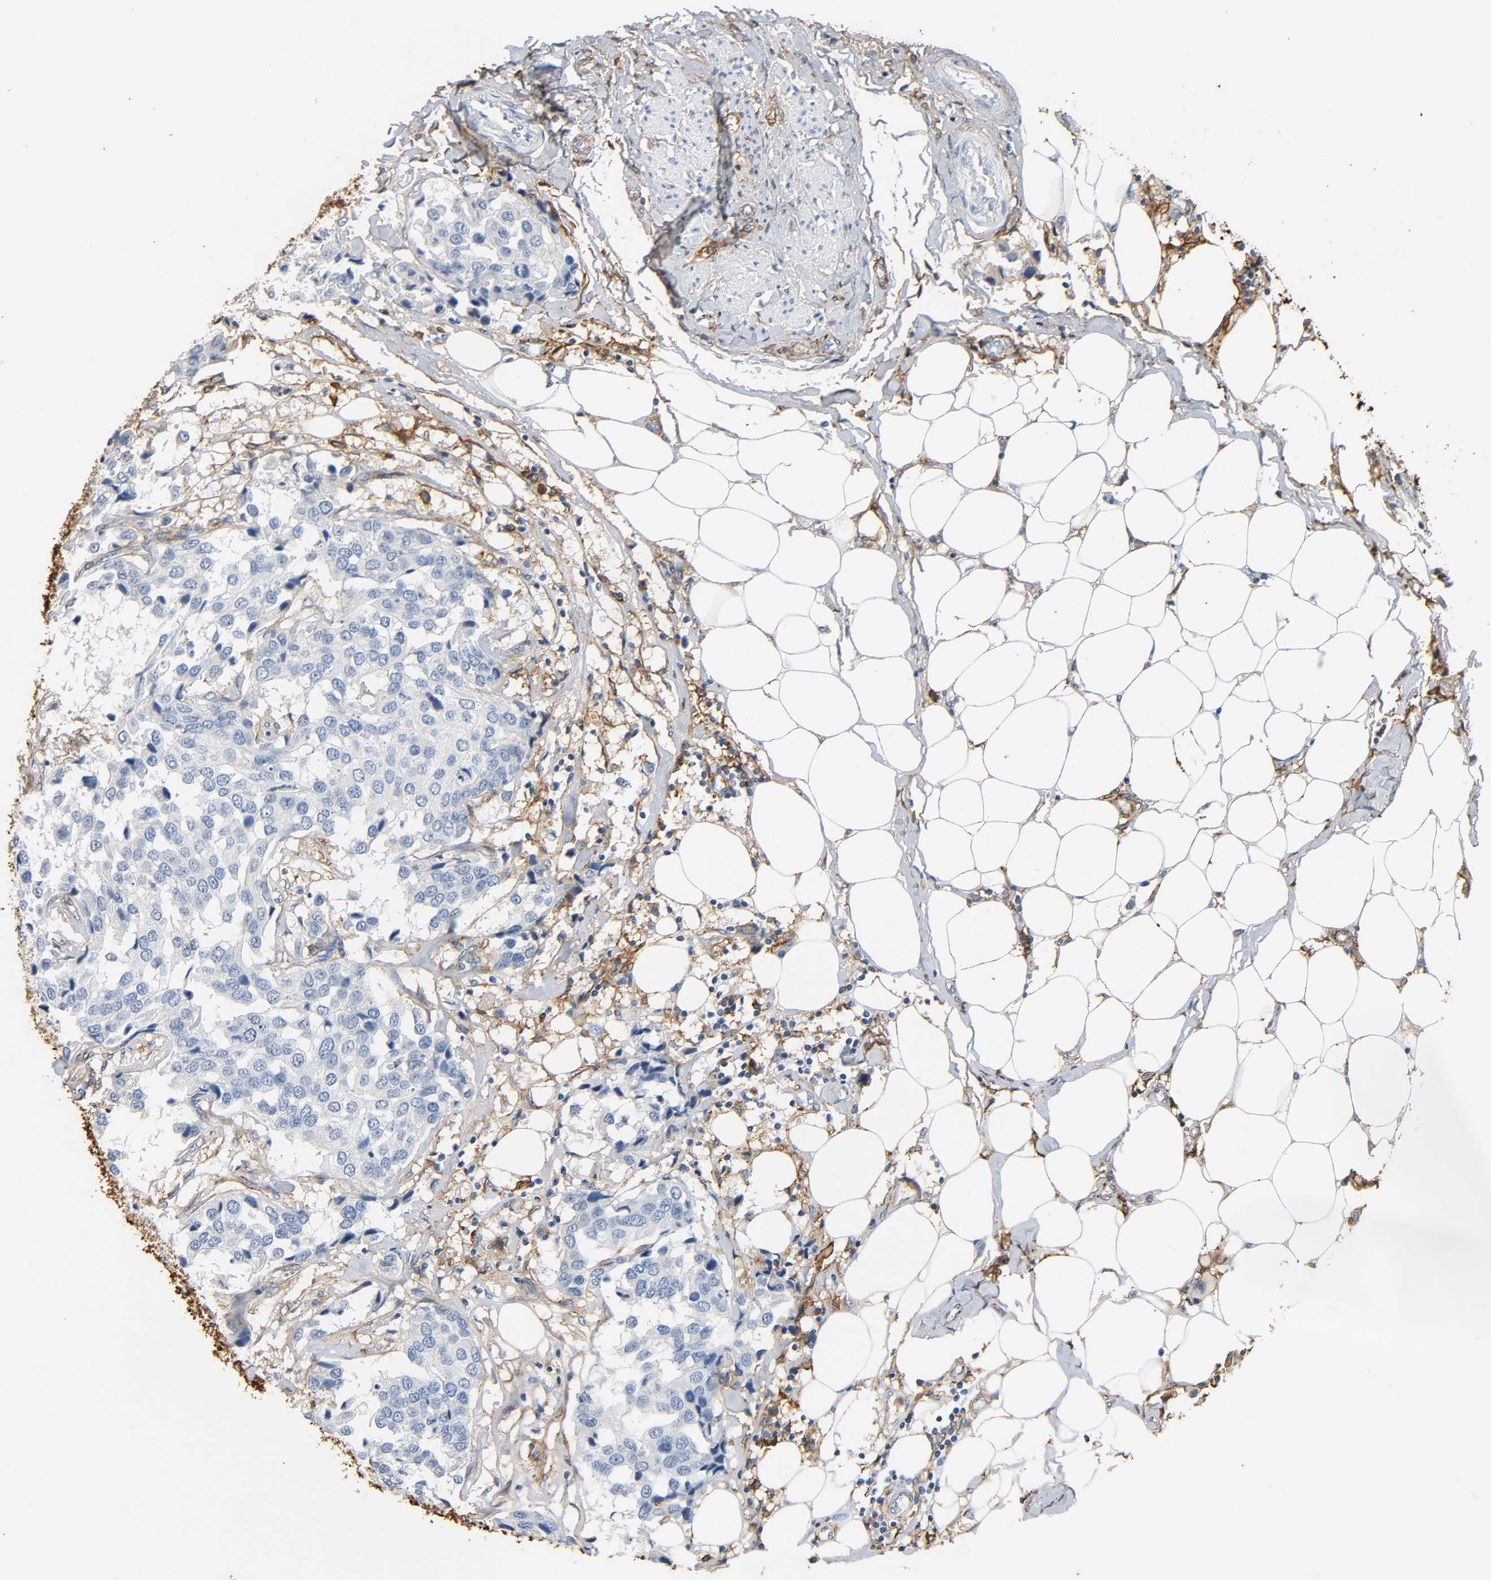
{"staining": {"intensity": "negative", "quantity": "none", "location": "none"}, "tissue": "breast cancer", "cell_type": "Tumor cells", "image_type": "cancer", "snomed": [{"axis": "morphology", "description": "Duct carcinoma"}, {"axis": "topography", "description": "Breast"}], "caption": "A high-resolution micrograph shows IHC staining of breast cancer (infiltrating ductal carcinoma), which shows no significant staining in tumor cells.", "gene": "ANPEP", "patient": {"sex": "female", "age": 80}}